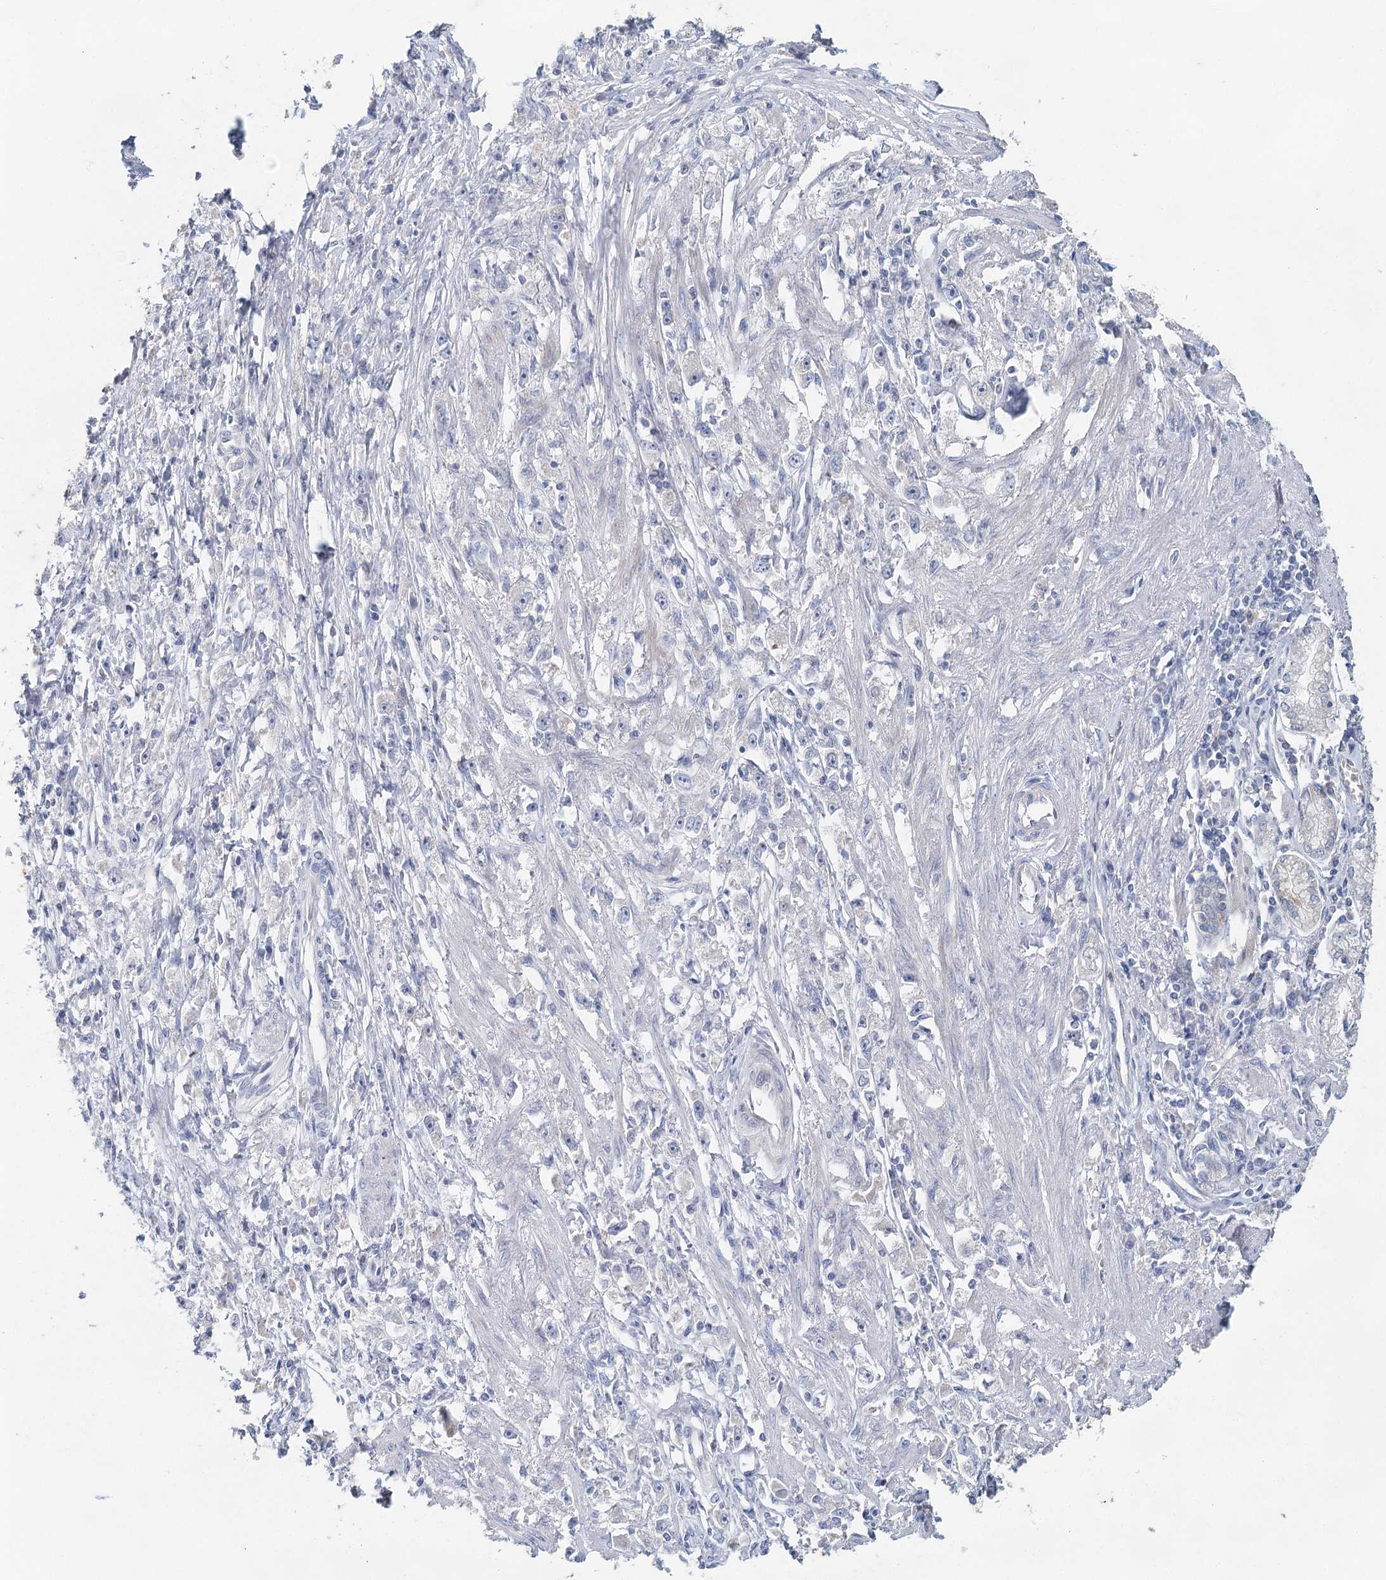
{"staining": {"intensity": "negative", "quantity": "none", "location": "none"}, "tissue": "stomach cancer", "cell_type": "Tumor cells", "image_type": "cancer", "snomed": [{"axis": "morphology", "description": "Adenocarcinoma, NOS"}, {"axis": "topography", "description": "Stomach"}], "caption": "This is an immunohistochemistry (IHC) image of adenocarcinoma (stomach). There is no expression in tumor cells.", "gene": "MYL6B", "patient": {"sex": "female", "age": 59}}